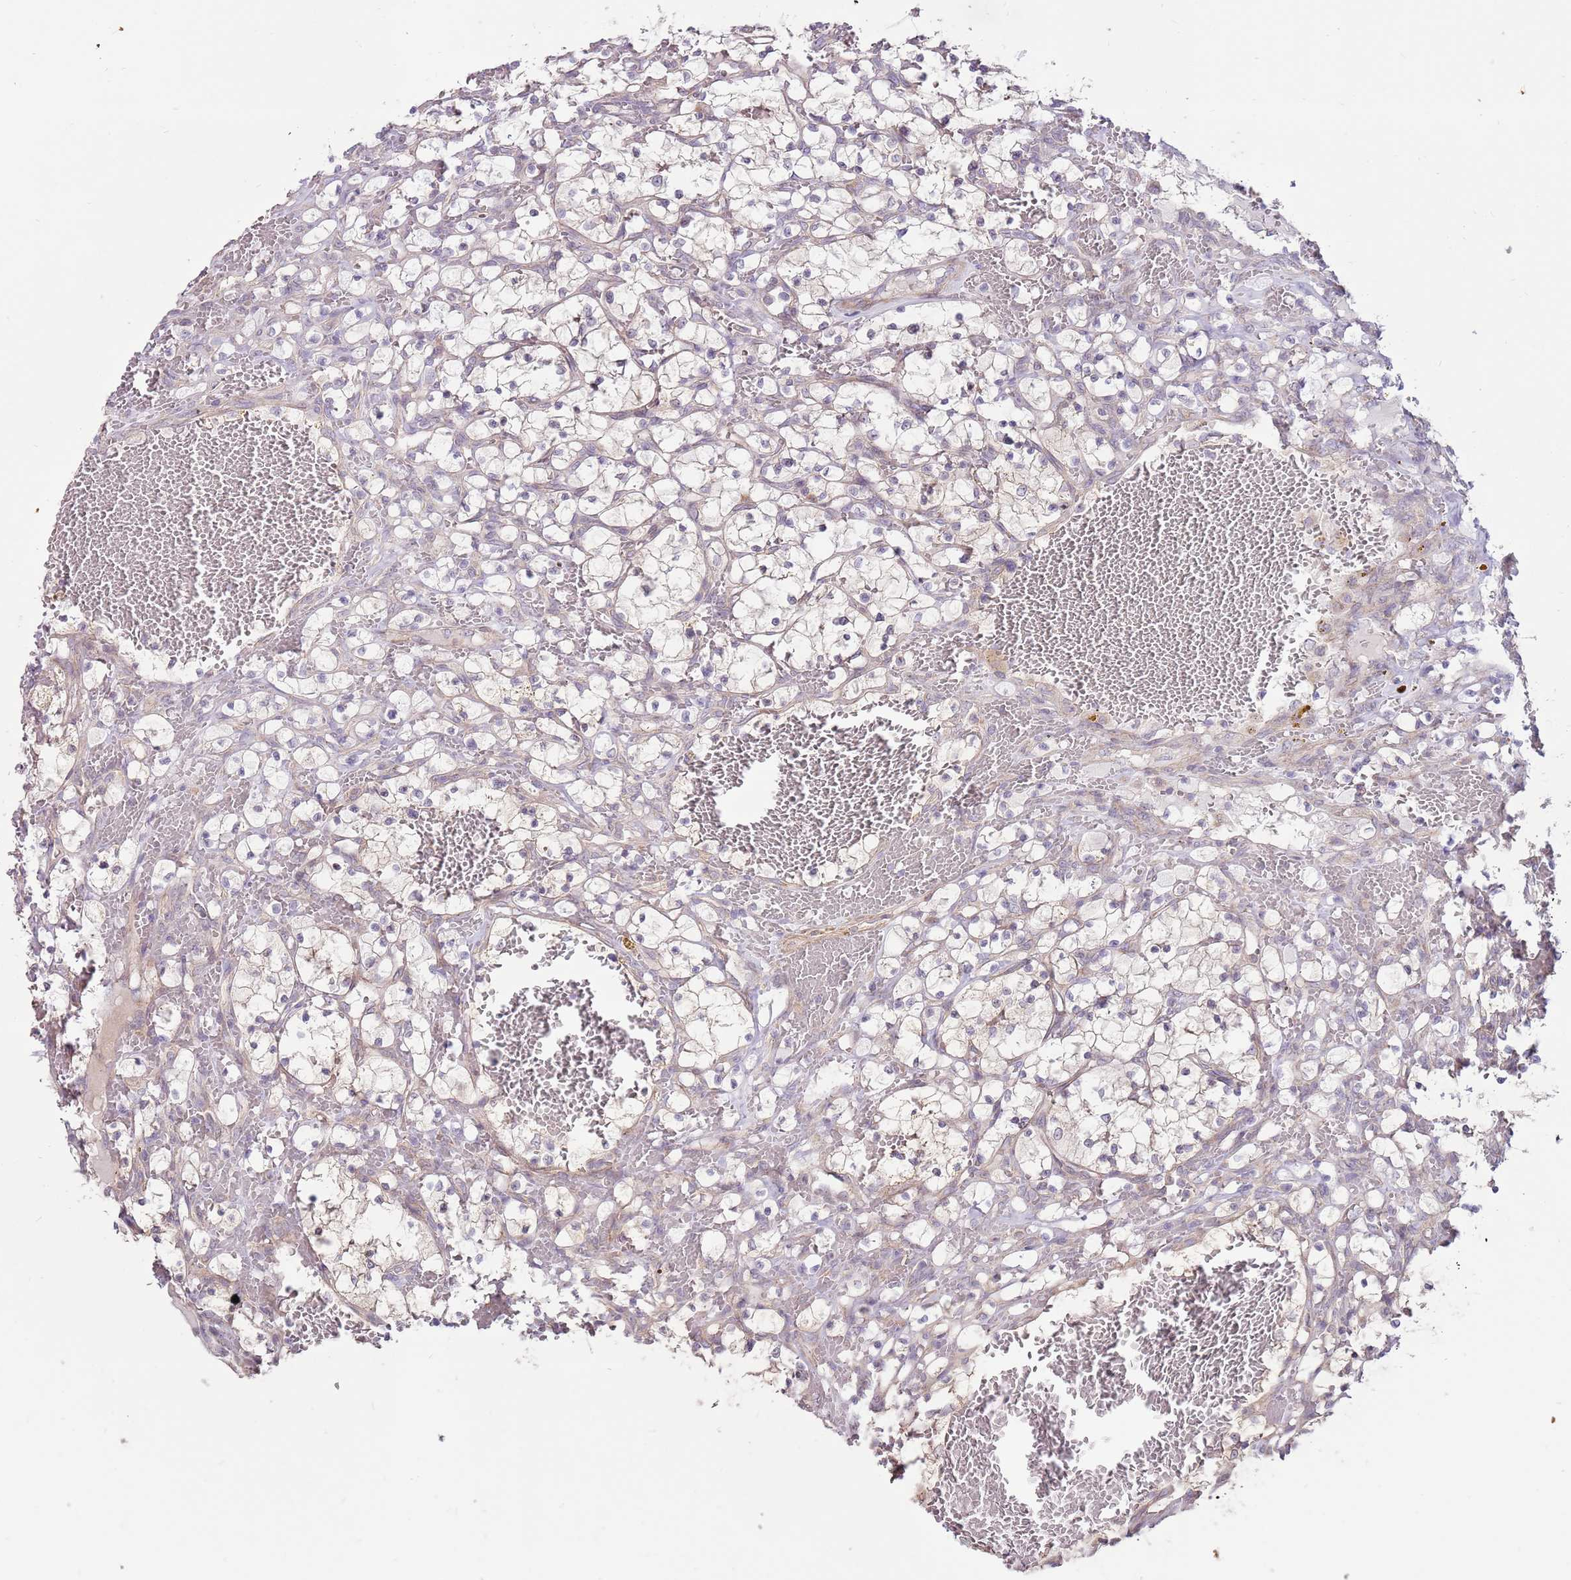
{"staining": {"intensity": "negative", "quantity": "none", "location": "none"}, "tissue": "renal cancer", "cell_type": "Tumor cells", "image_type": "cancer", "snomed": [{"axis": "morphology", "description": "Adenocarcinoma, NOS"}, {"axis": "topography", "description": "Kidney"}], "caption": "IHC histopathology image of neoplastic tissue: adenocarcinoma (renal) stained with DAB shows no significant protein staining in tumor cells.", "gene": "SPATA31D1", "patient": {"sex": "female", "age": 69}}